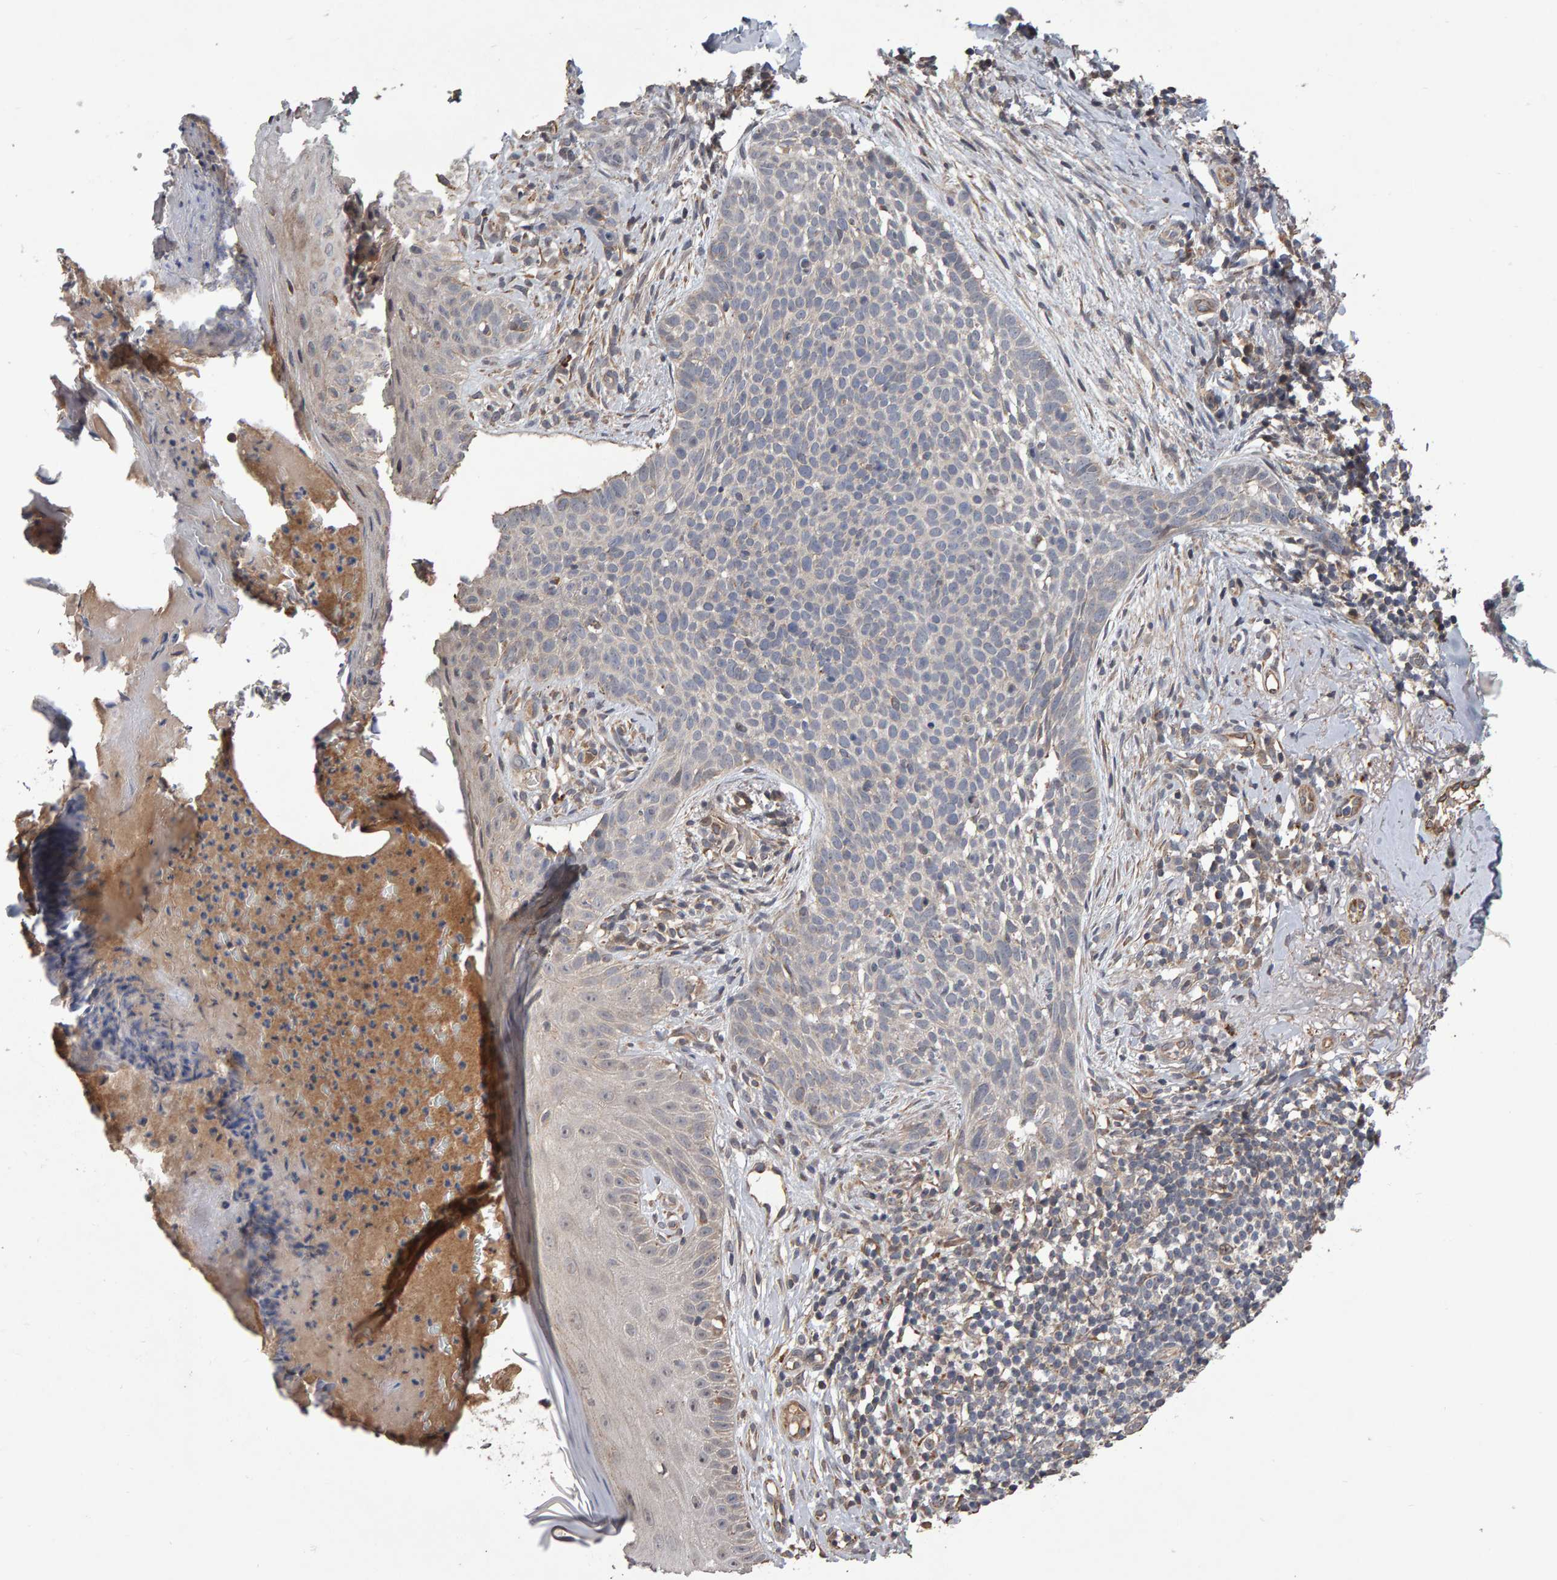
{"staining": {"intensity": "negative", "quantity": "none", "location": "none"}, "tissue": "skin cancer", "cell_type": "Tumor cells", "image_type": "cancer", "snomed": [{"axis": "morphology", "description": "Normal tissue, NOS"}, {"axis": "morphology", "description": "Basal cell carcinoma"}, {"axis": "topography", "description": "Skin"}], "caption": "Immunohistochemistry (IHC) of human skin basal cell carcinoma exhibits no staining in tumor cells.", "gene": "COASY", "patient": {"sex": "male", "age": 67}}